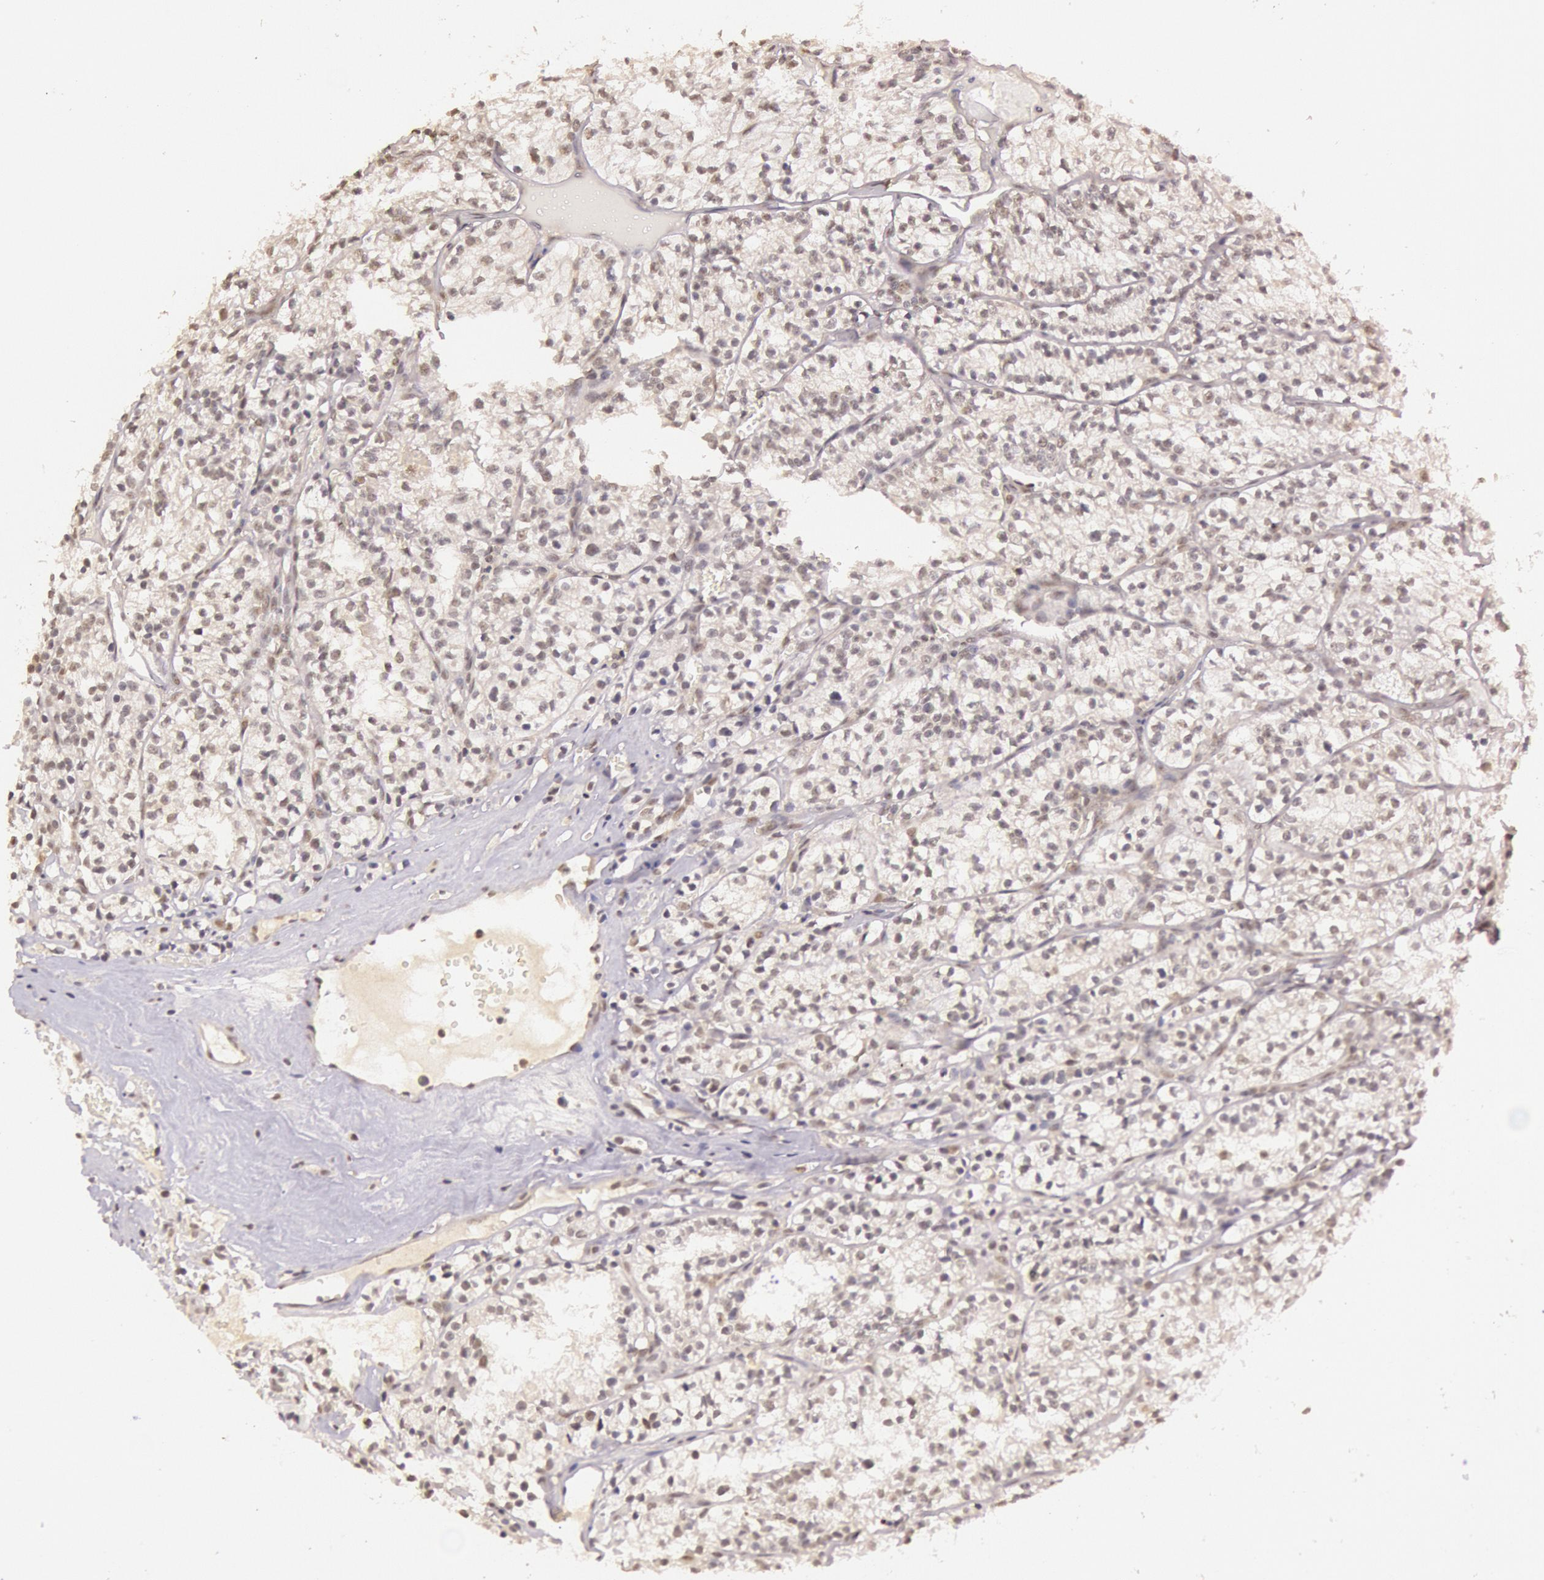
{"staining": {"intensity": "negative", "quantity": "none", "location": "none"}, "tissue": "renal cancer", "cell_type": "Tumor cells", "image_type": "cancer", "snomed": [{"axis": "morphology", "description": "Adenocarcinoma, NOS"}, {"axis": "topography", "description": "Kidney"}], "caption": "Adenocarcinoma (renal) was stained to show a protein in brown. There is no significant positivity in tumor cells.", "gene": "RTL10", "patient": {"sex": "male", "age": 61}}